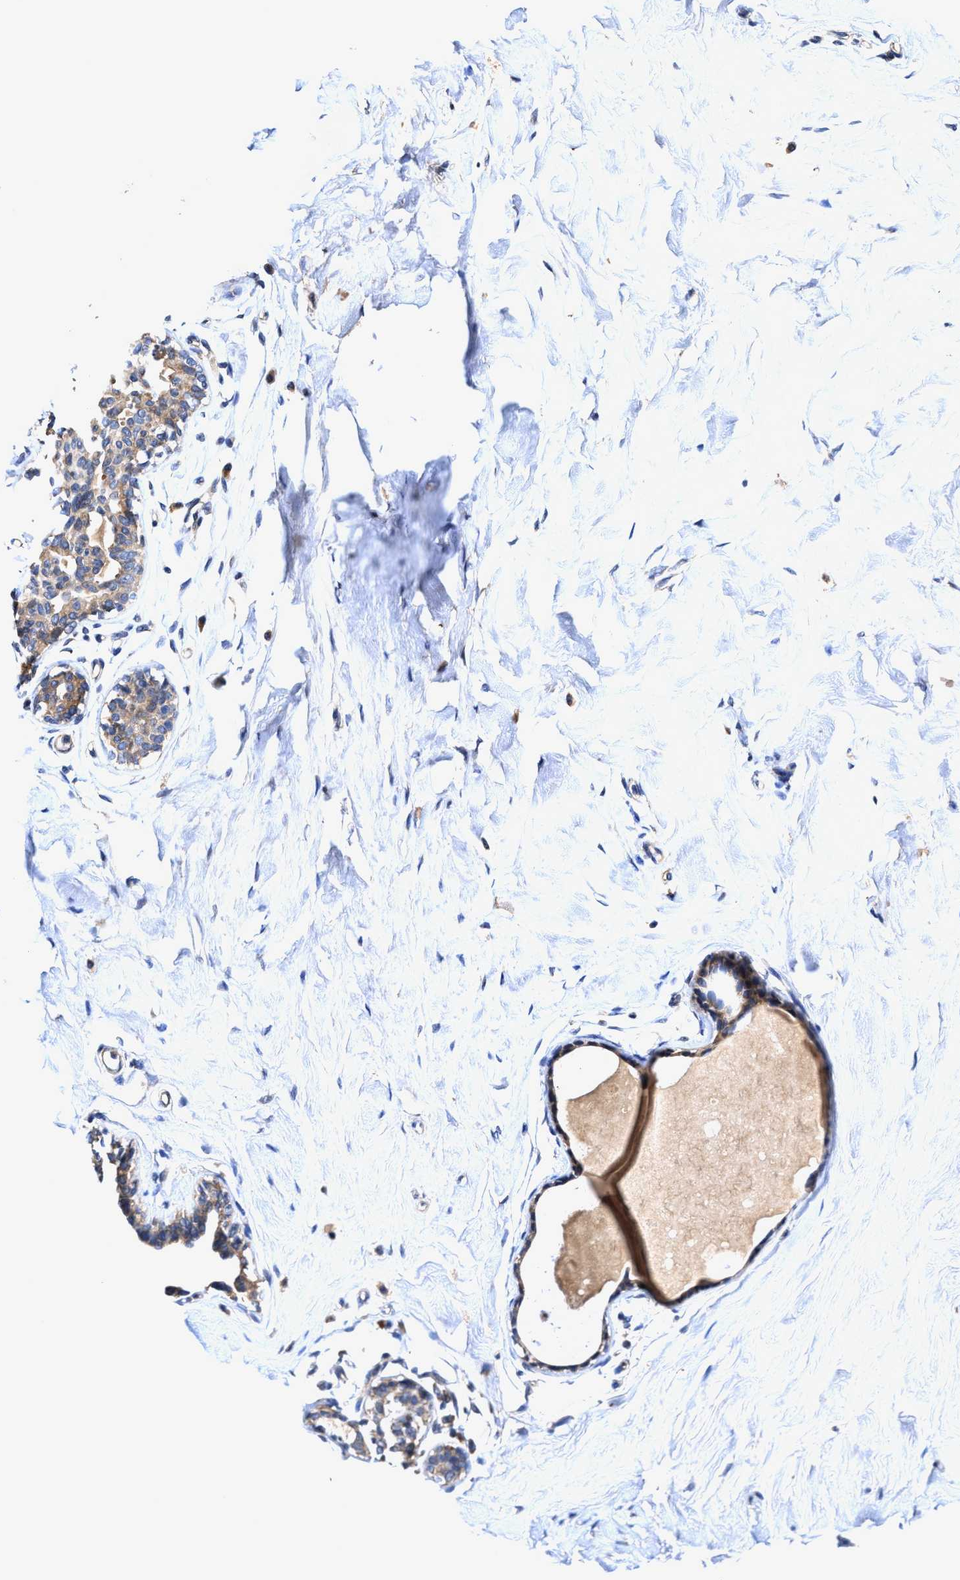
{"staining": {"intensity": "negative", "quantity": "none", "location": "none"}, "tissue": "breast", "cell_type": "Adipocytes", "image_type": "normal", "snomed": [{"axis": "morphology", "description": "Normal tissue, NOS"}, {"axis": "topography", "description": "Breast"}], "caption": "IHC photomicrograph of unremarkable human breast stained for a protein (brown), which reveals no staining in adipocytes.", "gene": "EFNA4", "patient": {"sex": "female", "age": 23}}